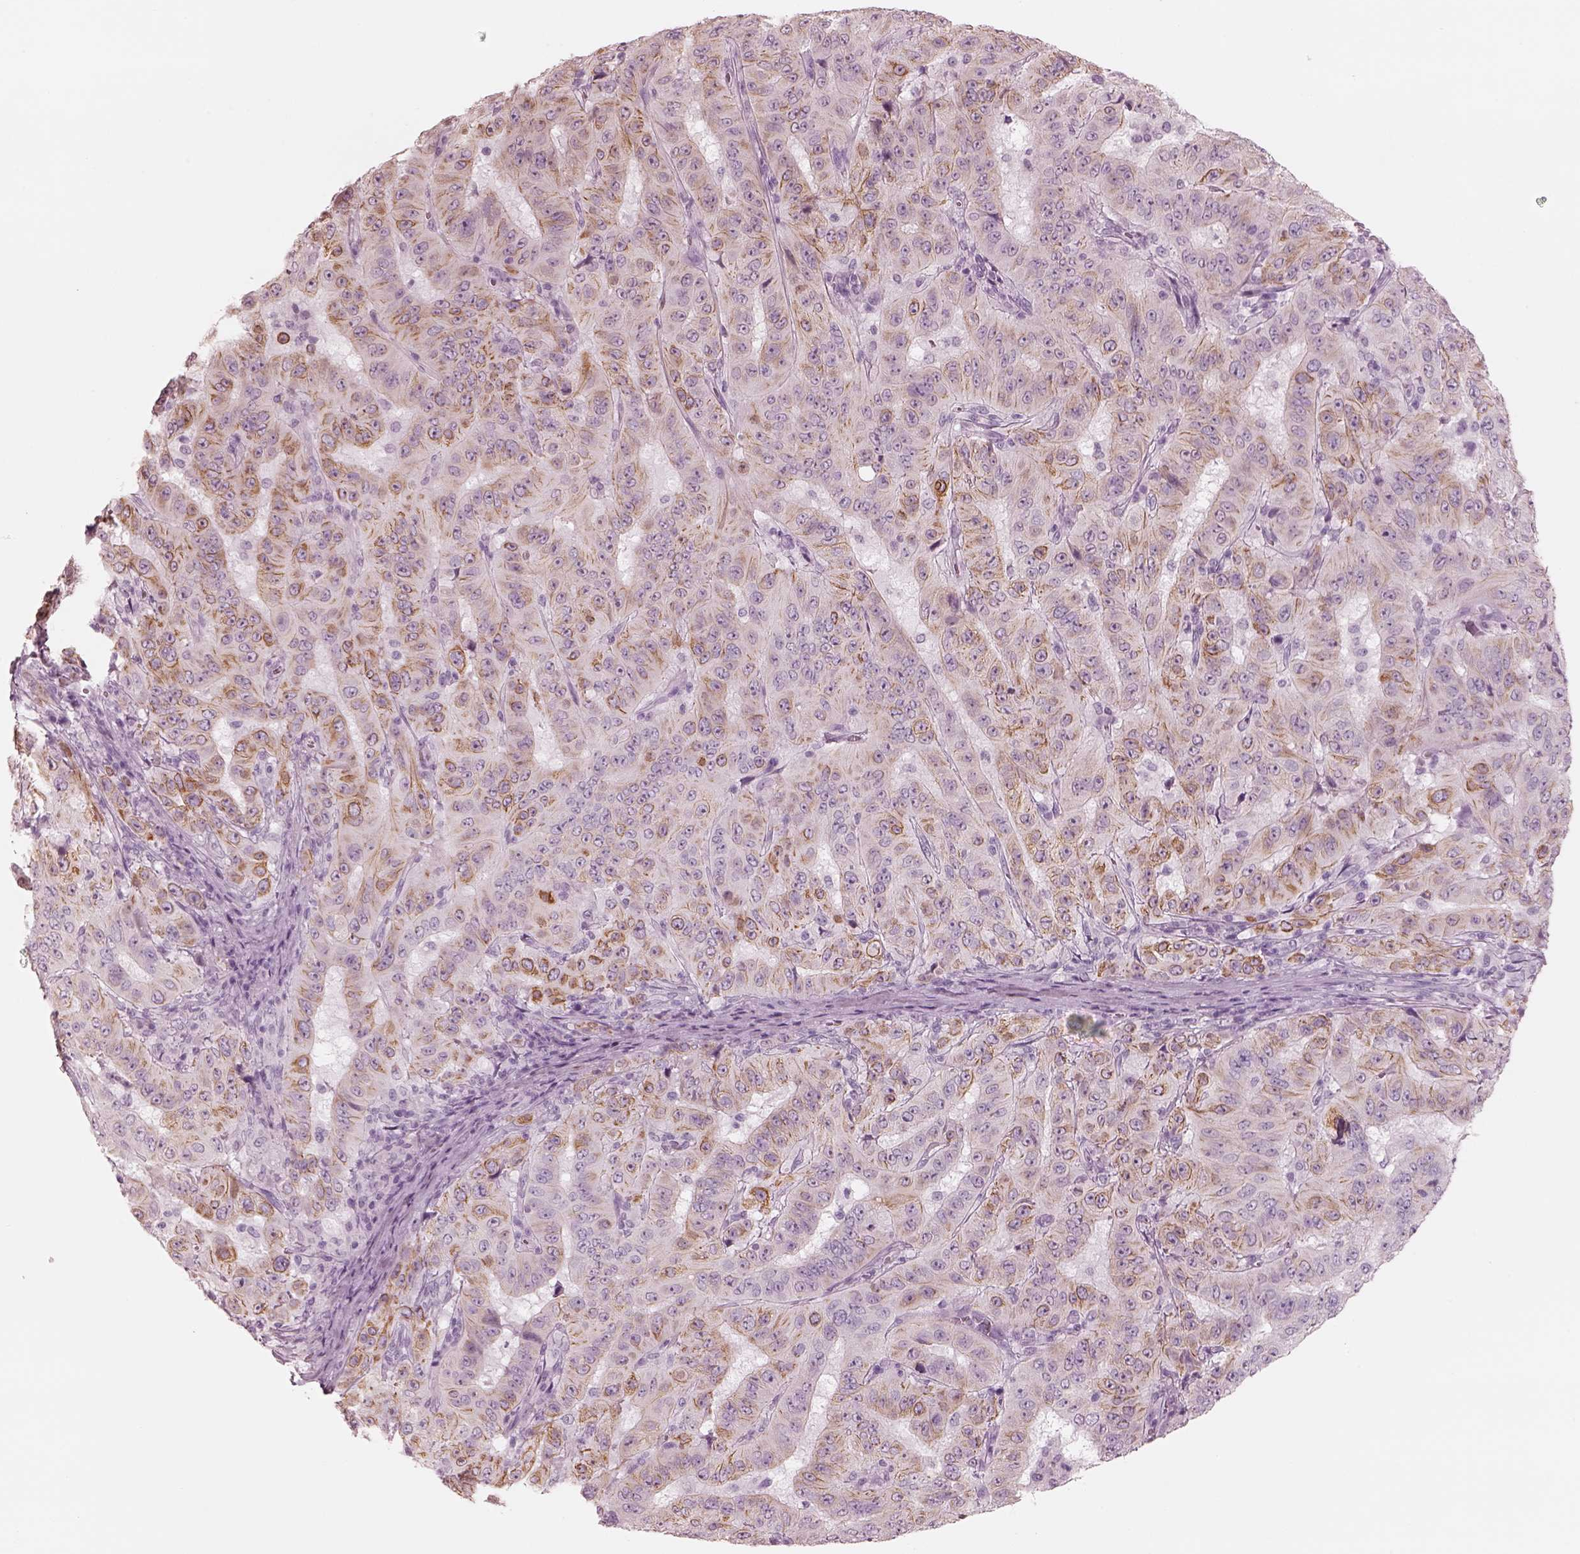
{"staining": {"intensity": "moderate", "quantity": "25%-75%", "location": "cytoplasmic/membranous"}, "tissue": "pancreatic cancer", "cell_type": "Tumor cells", "image_type": "cancer", "snomed": [{"axis": "morphology", "description": "Adenocarcinoma, NOS"}, {"axis": "topography", "description": "Pancreas"}], "caption": "Immunohistochemistry (IHC) image of neoplastic tissue: adenocarcinoma (pancreatic) stained using immunohistochemistry (IHC) exhibits medium levels of moderate protein expression localized specifically in the cytoplasmic/membranous of tumor cells, appearing as a cytoplasmic/membranous brown color.", "gene": "PON3", "patient": {"sex": "male", "age": 63}}